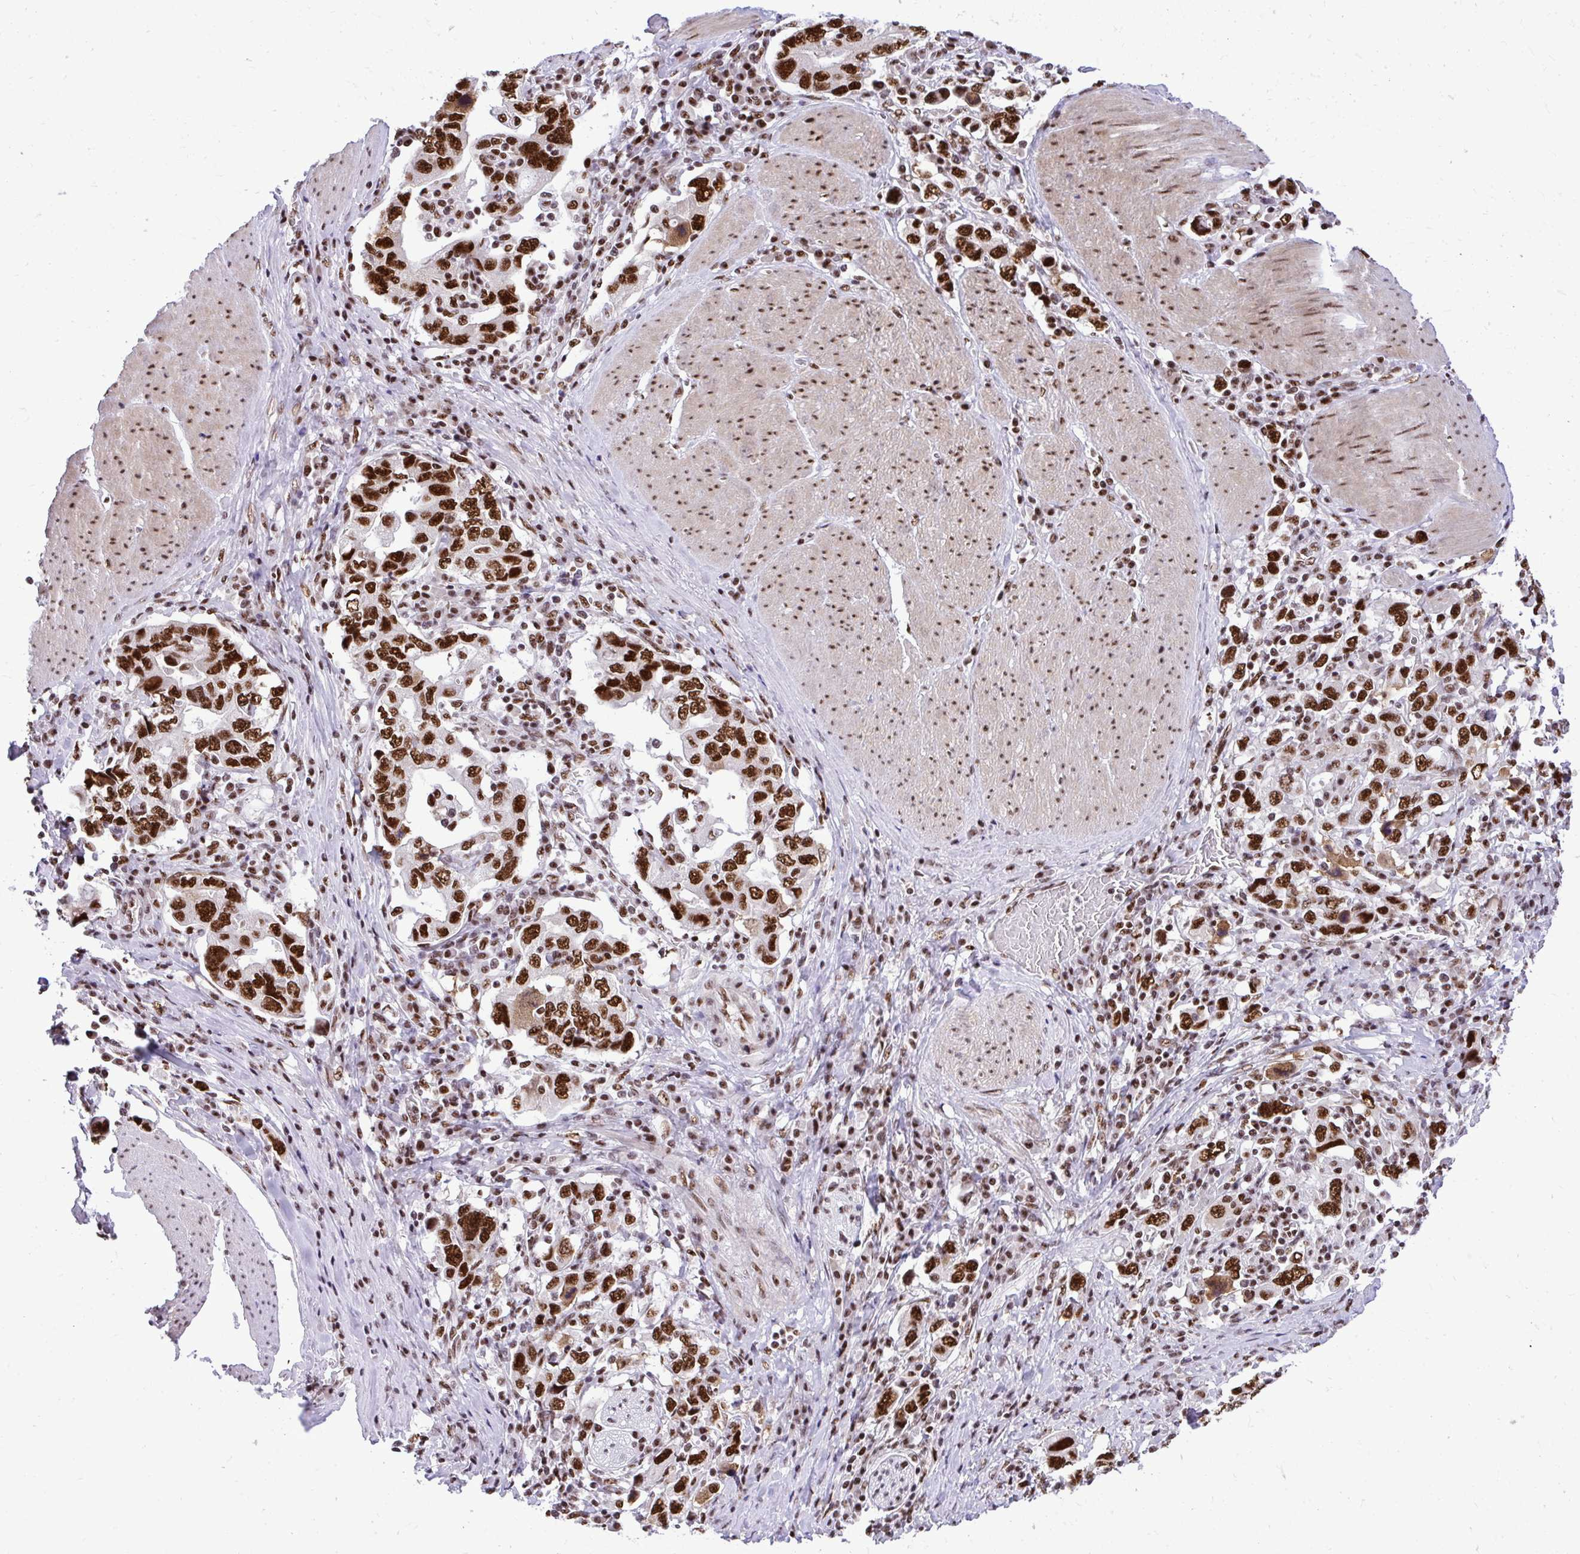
{"staining": {"intensity": "strong", "quantity": ">75%", "location": "nuclear"}, "tissue": "stomach cancer", "cell_type": "Tumor cells", "image_type": "cancer", "snomed": [{"axis": "morphology", "description": "Adenocarcinoma, NOS"}, {"axis": "topography", "description": "Stomach, upper"}, {"axis": "topography", "description": "Stomach"}], "caption": "Immunohistochemical staining of human stomach cancer exhibits strong nuclear protein expression in about >75% of tumor cells. The staining is performed using DAB (3,3'-diaminobenzidine) brown chromogen to label protein expression. The nuclei are counter-stained blue using hematoxylin.", "gene": "PRPF19", "patient": {"sex": "male", "age": 62}}